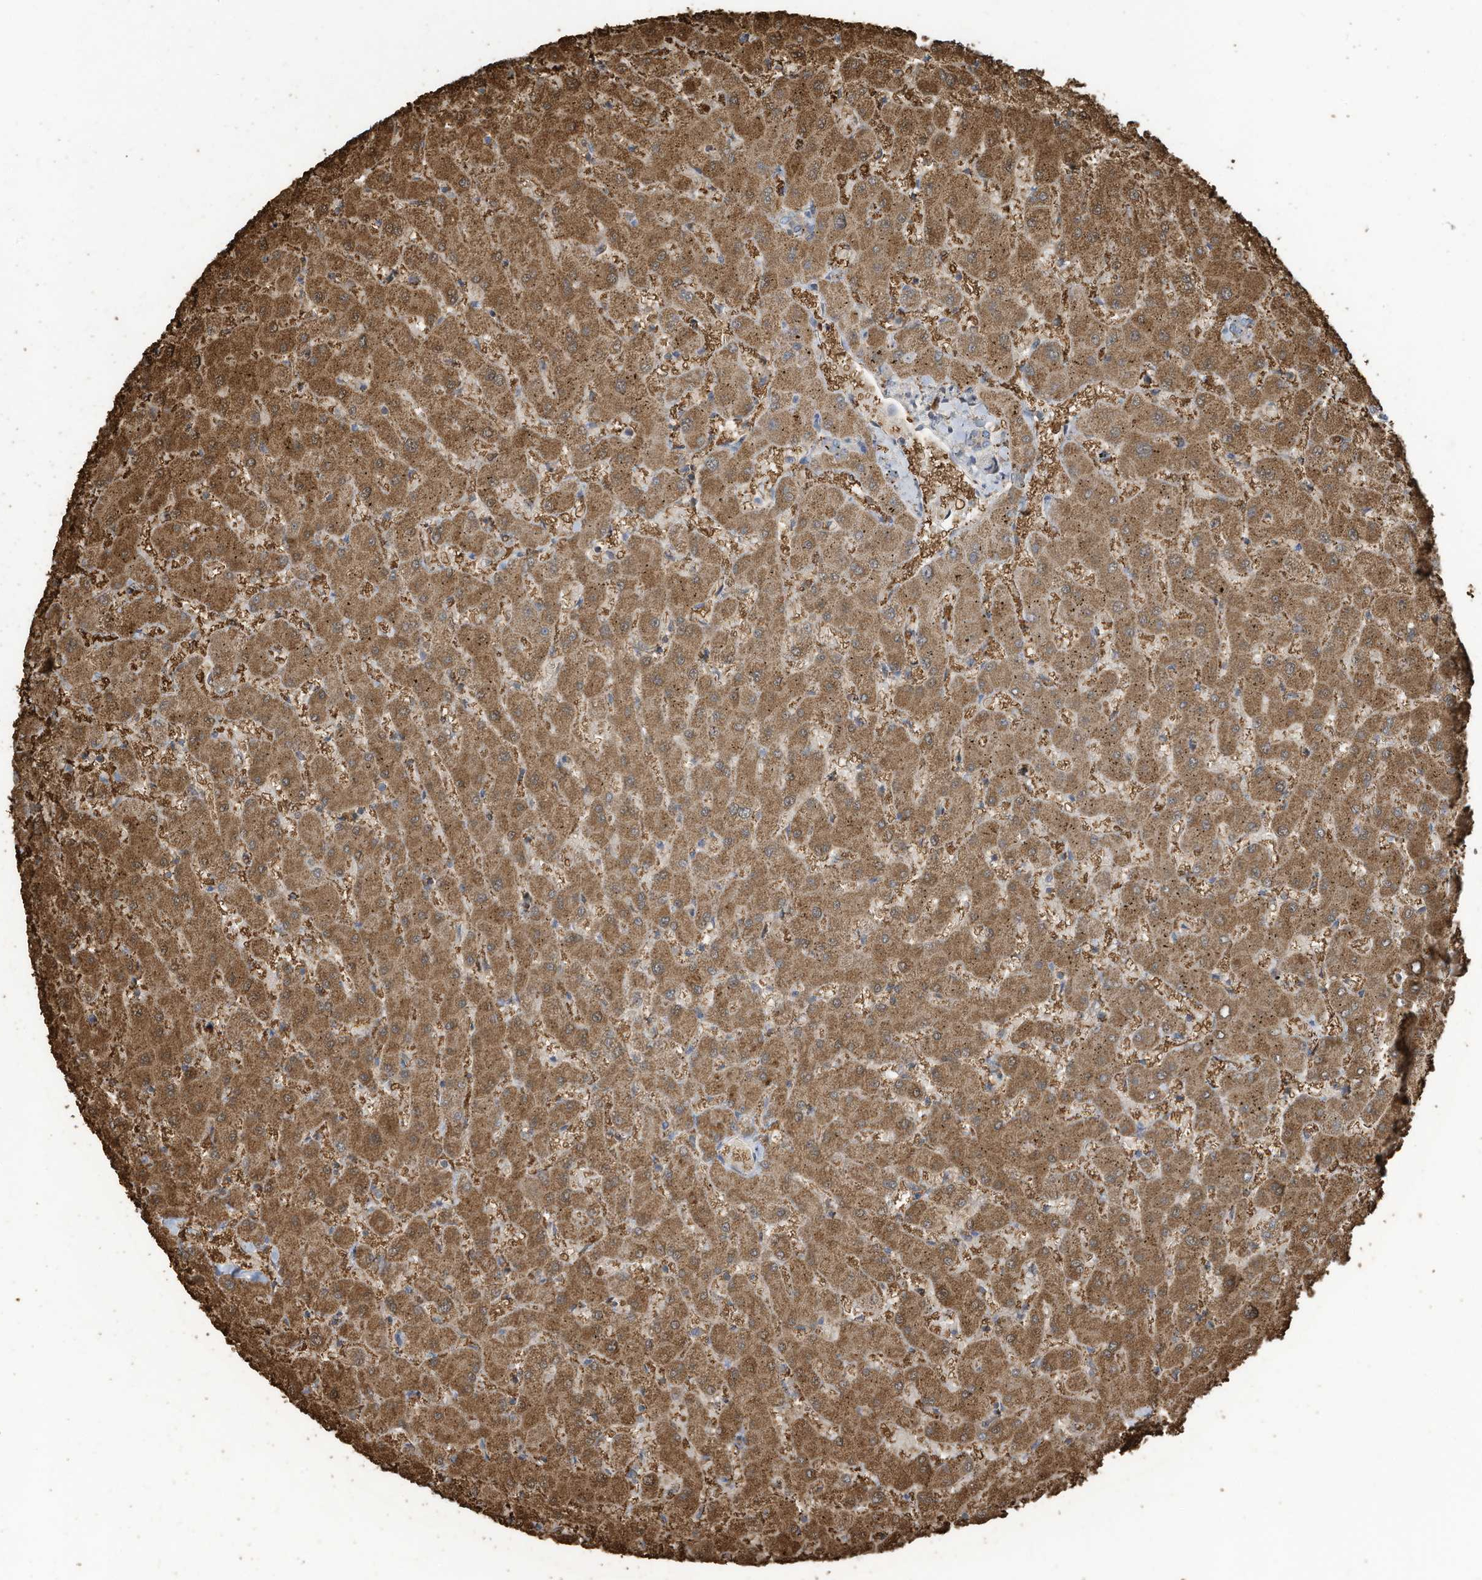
{"staining": {"intensity": "negative", "quantity": "none", "location": "none"}, "tissue": "liver", "cell_type": "Cholangiocytes", "image_type": "normal", "snomed": [{"axis": "morphology", "description": "Normal tissue, NOS"}, {"axis": "topography", "description": "Liver"}], "caption": "Normal liver was stained to show a protein in brown. There is no significant staining in cholangiocytes. Nuclei are stained in blue.", "gene": "GTPBP2", "patient": {"sex": "female", "age": 63}}